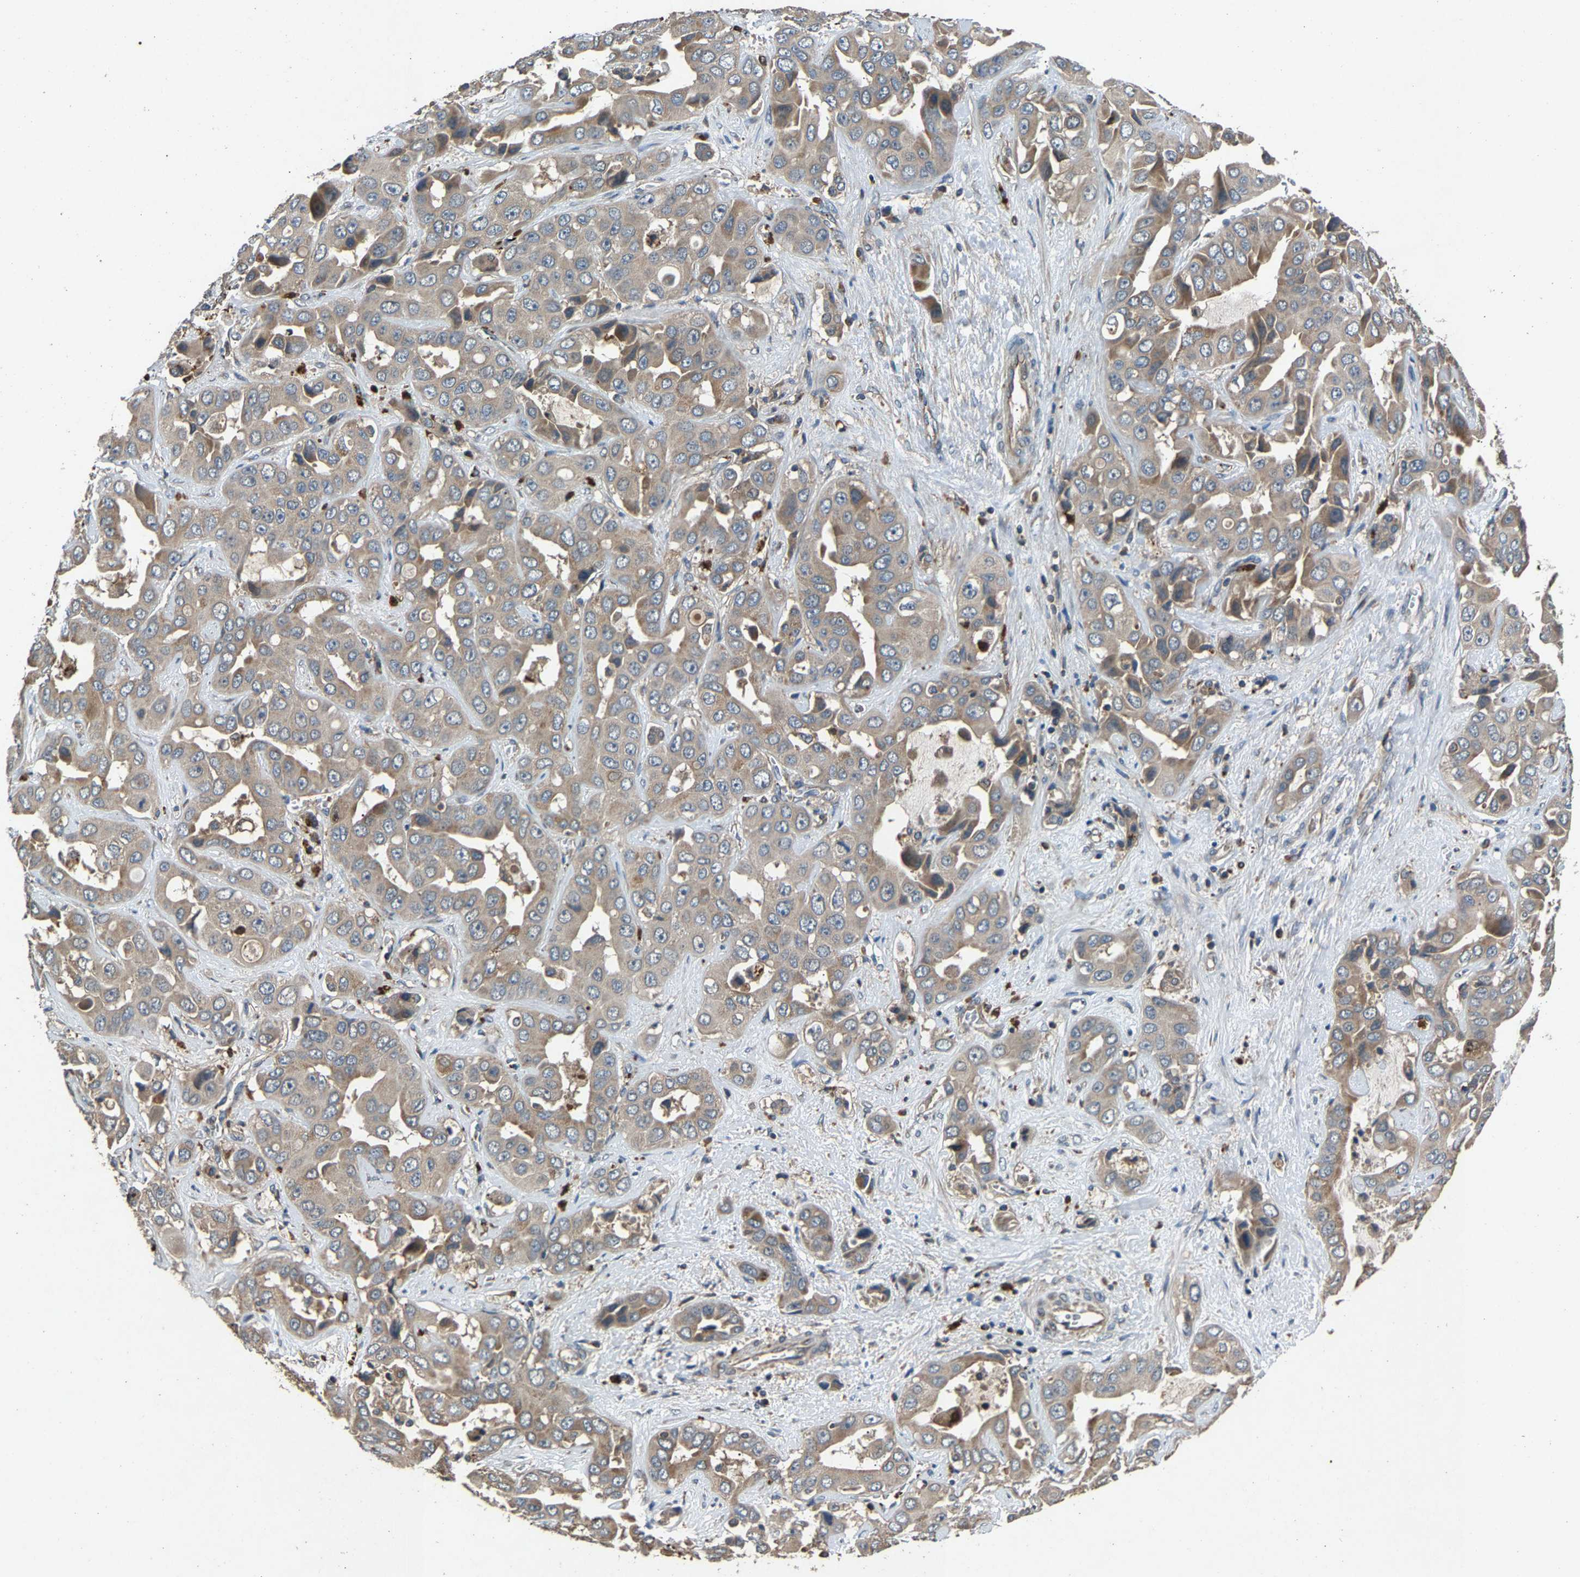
{"staining": {"intensity": "weak", "quantity": ">75%", "location": "cytoplasmic/membranous"}, "tissue": "liver cancer", "cell_type": "Tumor cells", "image_type": "cancer", "snomed": [{"axis": "morphology", "description": "Cholangiocarcinoma"}, {"axis": "topography", "description": "Liver"}], "caption": "A low amount of weak cytoplasmic/membranous positivity is appreciated in approximately >75% of tumor cells in liver cholangiocarcinoma tissue. Using DAB (3,3'-diaminobenzidine) (brown) and hematoxylin (blue) stains, captured at high magnification using brightfield microscopy.", "gene": "PPID", "patient": {"sex": "female", "age": 52}}